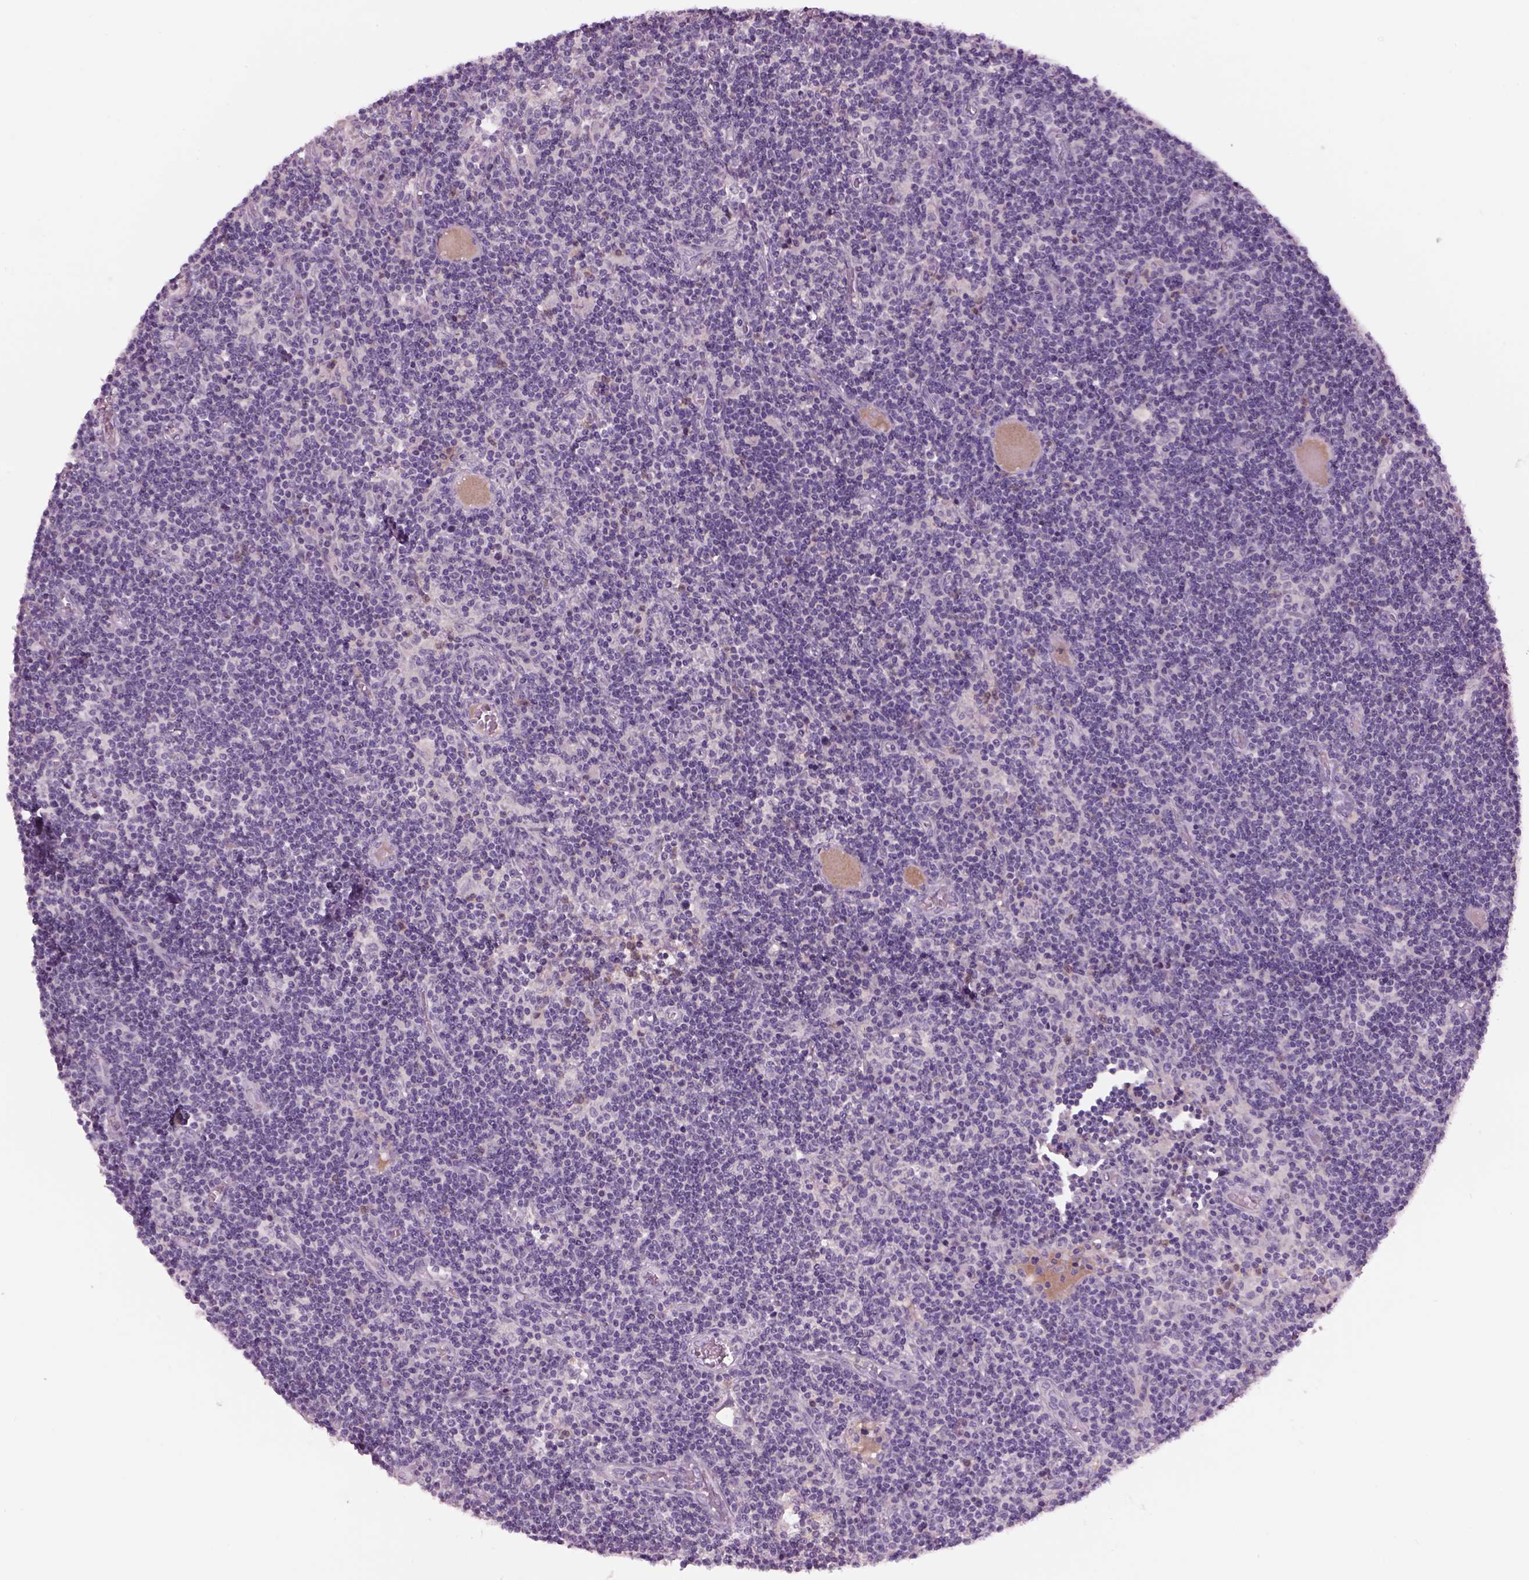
{"staining": {"intensity": "negative", "quantity": "none", "location": "none"}, "tissue": "lymph node", "cell_type": "Germinal center cells", "image_type": "normal", "snomed": [{"axis": "morphology", "description": "Normal tissue, NOS"}, {"axis": "topography", "description": "Lymph node"}], "caption": "This photomicrograph is of normal lymph node stained with immunohistochemistry (IHC) to label a protein in brown with the nuclei are counter-stained blue. There is no positivity in germinal center cells. (Brightfield microscopy of DAB immunohistochemistry at high magnification).", "gene": "MDH1B", "patient": {"sex": "female", "age": 72}}